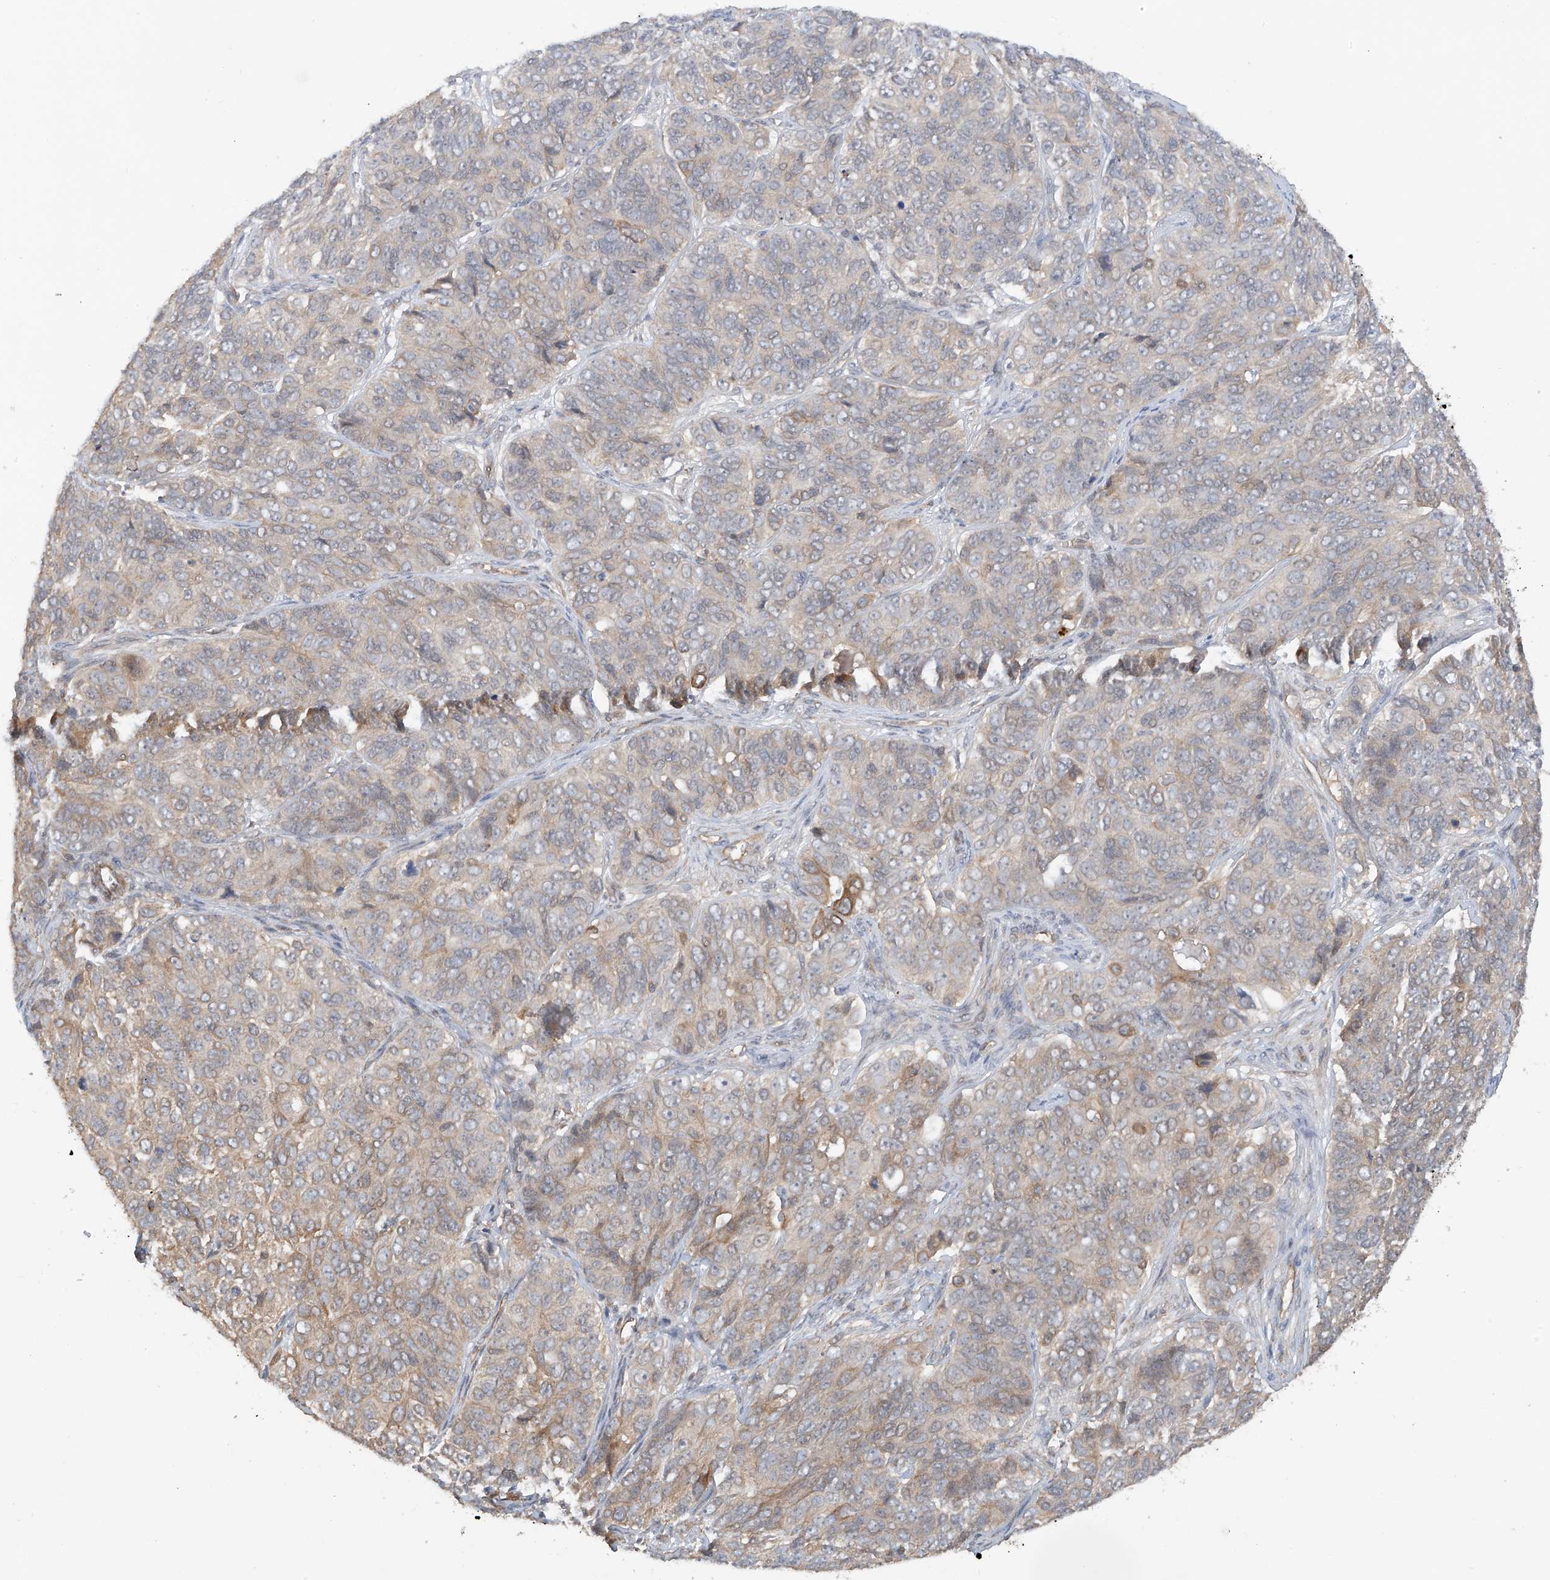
{"staining": {"intensity": "moderate", "quantity": "<25%", "location": "cytoplasmic/membranous"}, "tissue": "ovarian cancer", "cell_type": "Tumor cells", "image_type": "cancer", "snomed": [{"axis": "morphology", "description": "Carcinoma, endometroid"}, {"axis": "topography", "description": "Ovary"}], "caption": "An image of ovarian endometroid carcinoma stained for a protein exhibits moderate cytoplasmic/membranous brown staining in tumor cells. (IHC, brightfield microscopy, high magnification).", "gene": "RPAIN", "patient": {"sex": "female", "age": 51}}